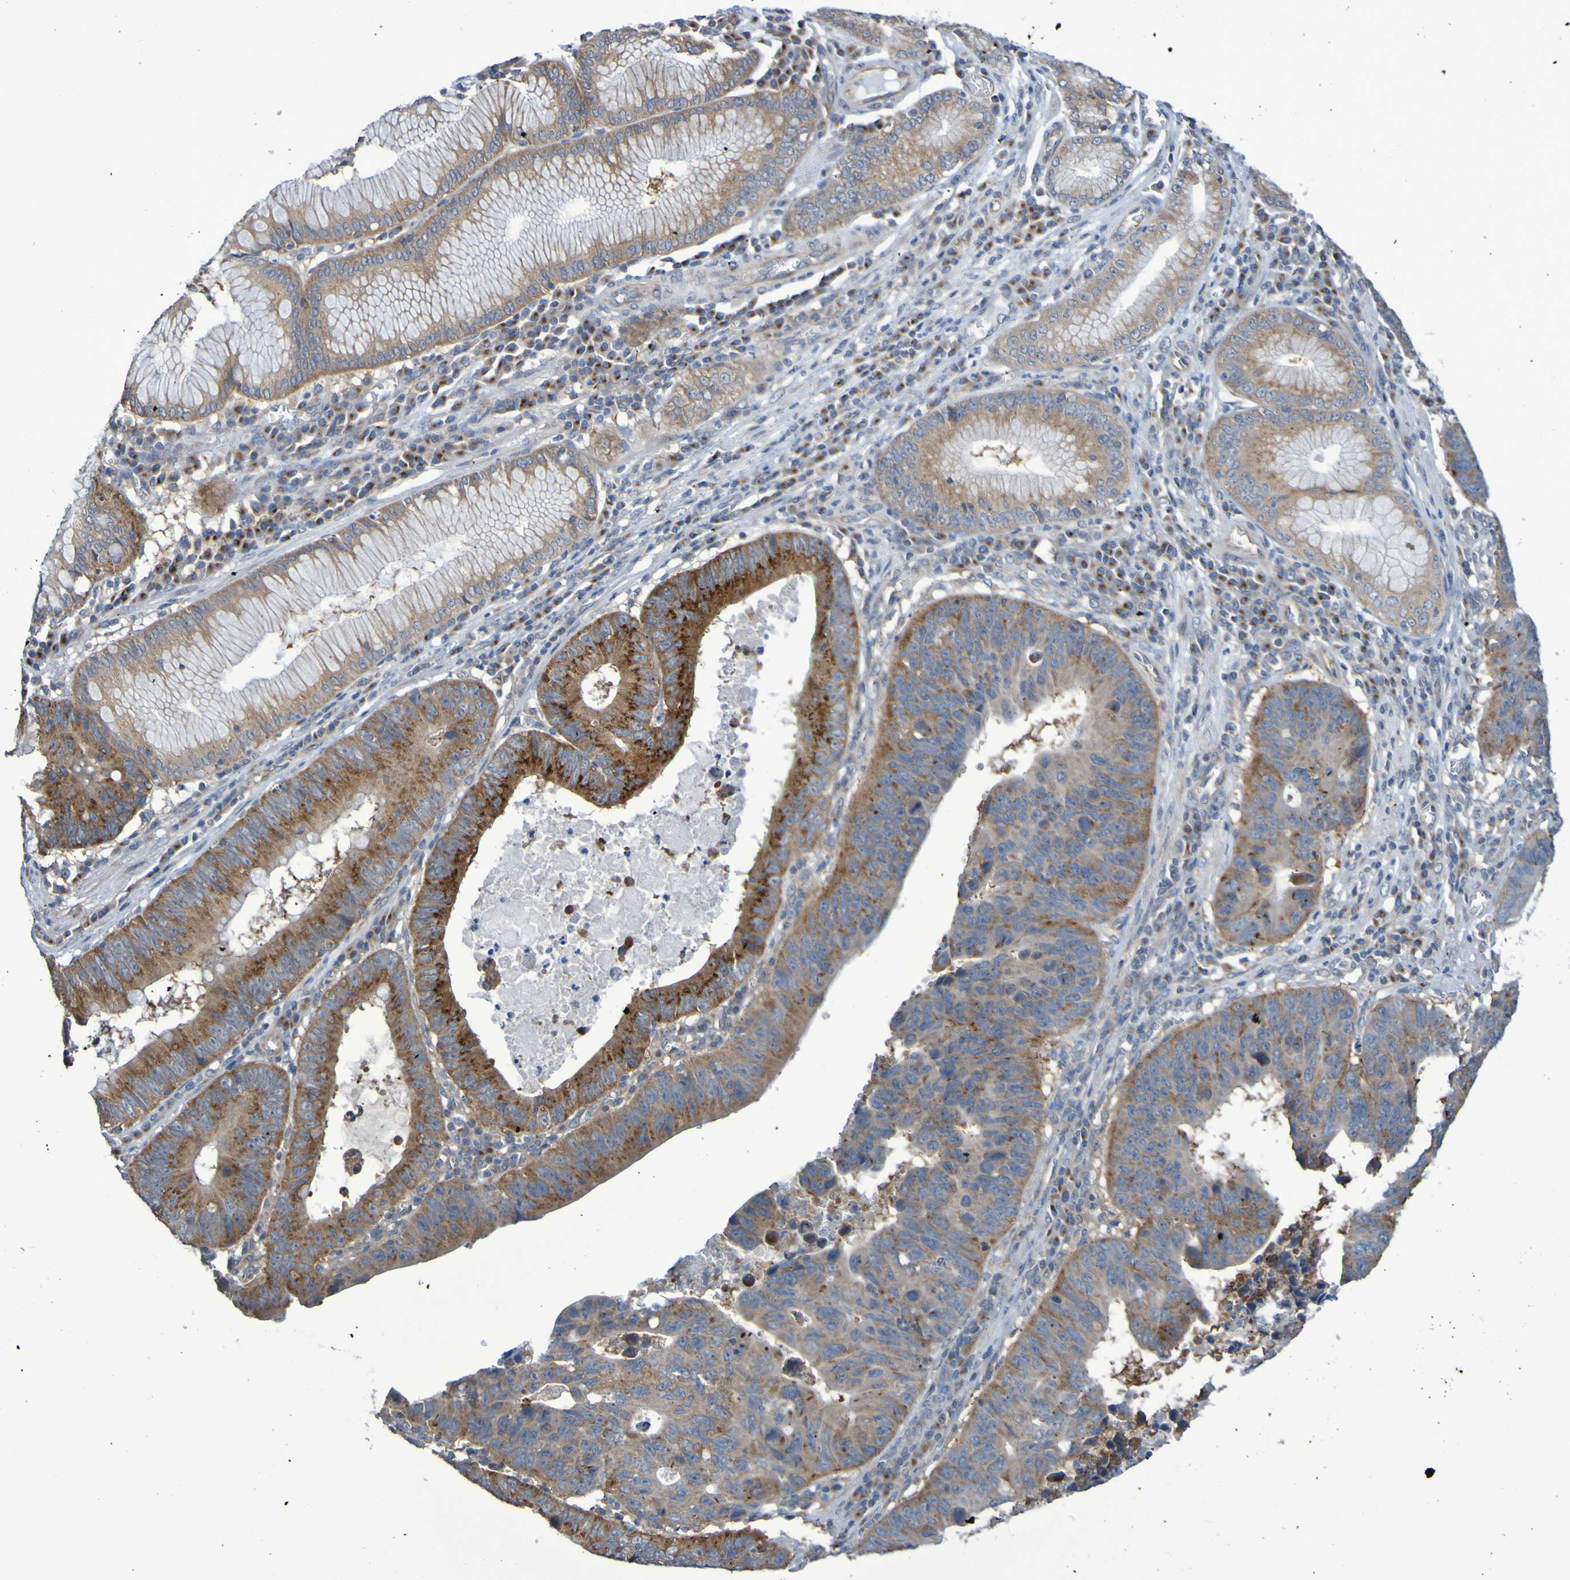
{"staining": {"intensity": "strong", "quantity": ">75%", "location": "cytoplasmic/membranous"}, "tissue": "stomach cancer", "cell_type": "Tumor cells", "image_type": "cancer", "snomed": [{"axis": "morphology", "description": "Adenocarcinoma, NOS"}, {"axis": "topography", "description": "Stomach"}], "caption": "About >75% of tumor cells in human stomach cancer (adenocarcinoma) exhibit strong cytoplasmic/membranous protein positivity as visualized by brown immunohistochemical staining.", "gene": "LMBRD2", "patient": {"sex": "male", "age": 59}}